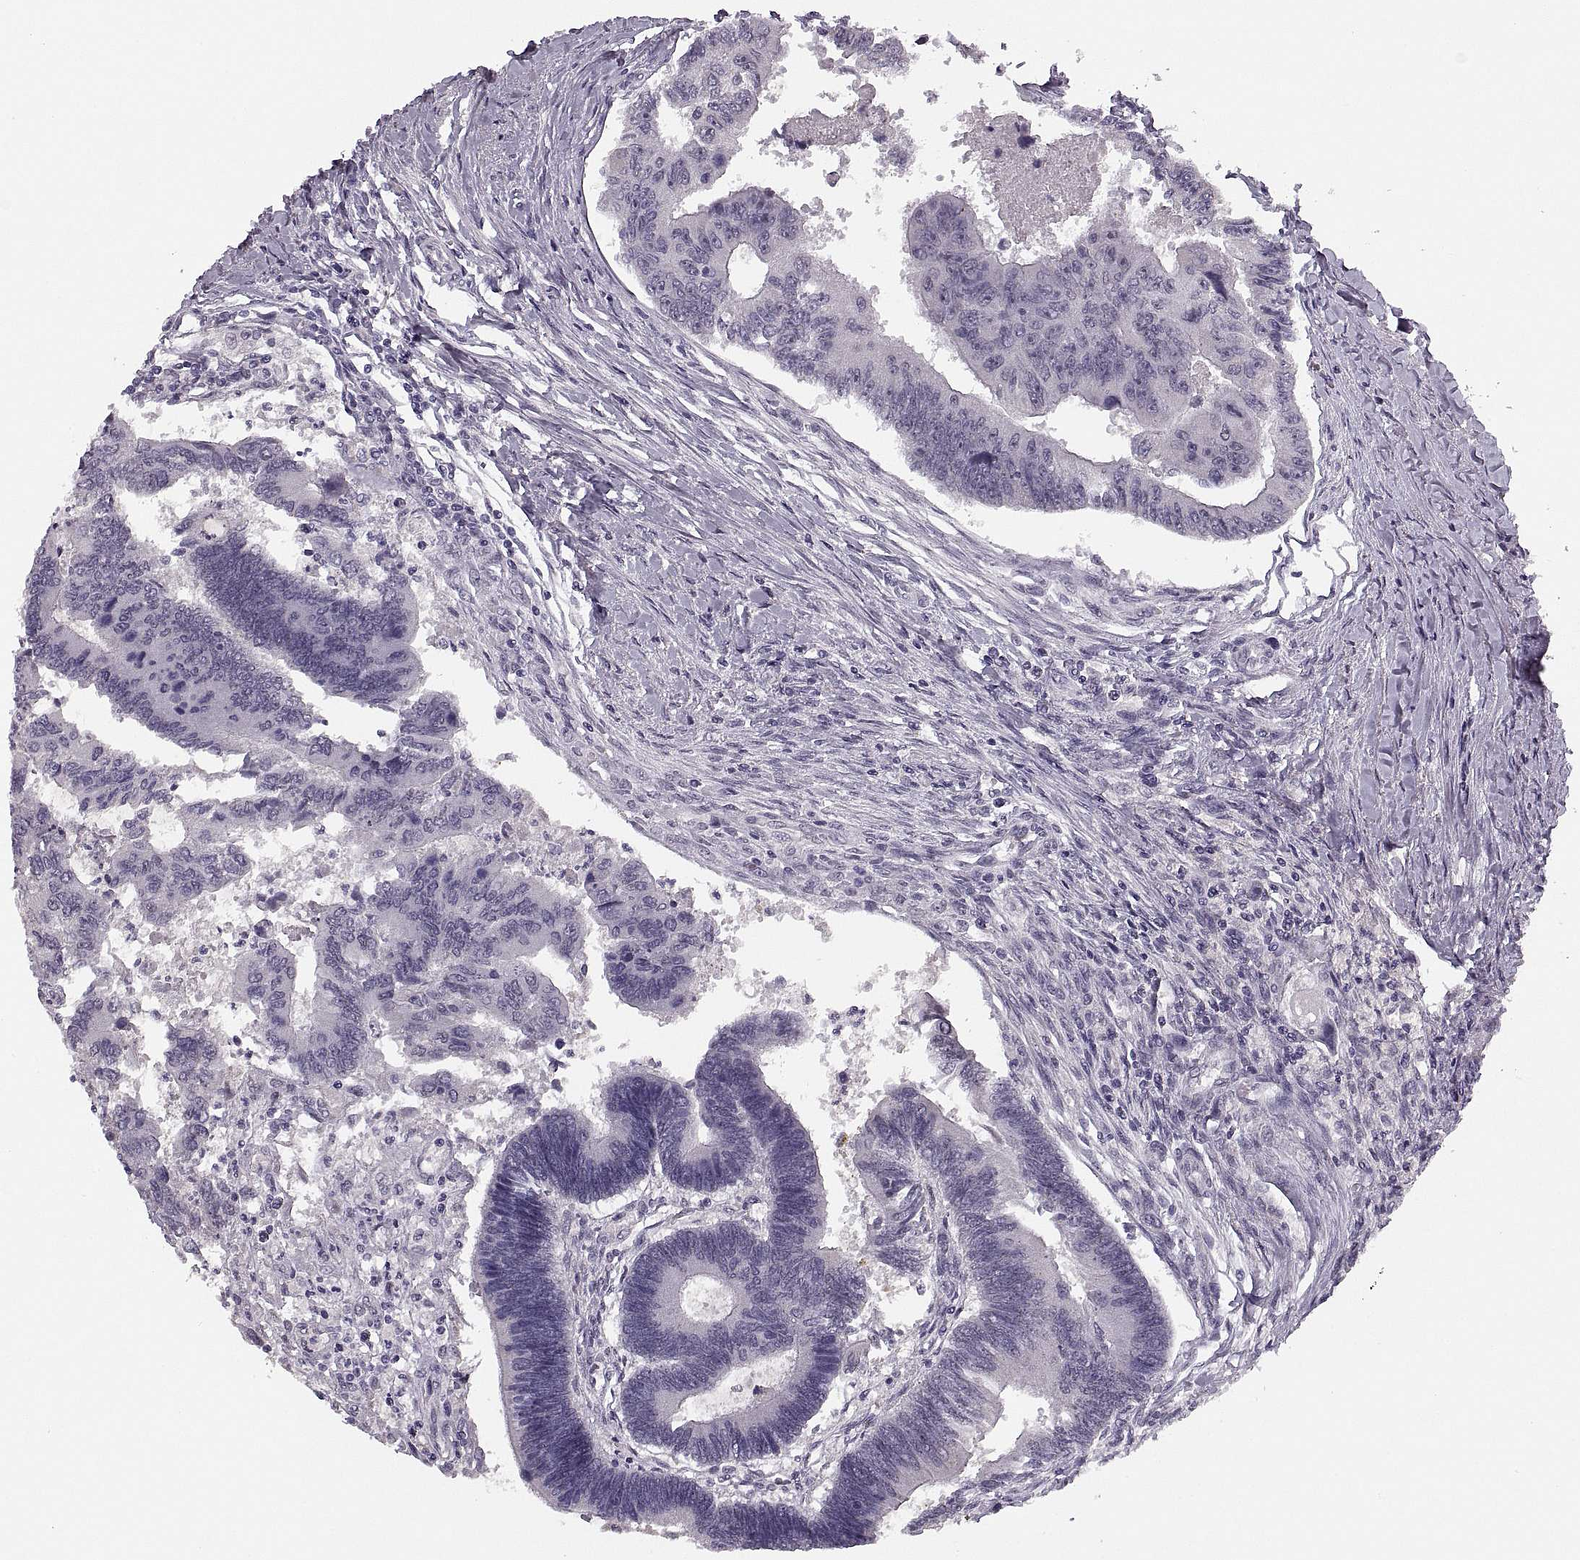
{"staining": {"intensity": "negative", "quantity": "none", "location": "none"}, "tissue": "colorectal cancer", "cell_type": "Tumor cells", "image_type": "cancer", "snomed": [{"axis": "morphology", "description": "Adenocarcinoma, NOS"}, {"axis": "topography", "description": "Colon"}], "caption": "An immunohistochemistry (IHC) photomicrograph of colorectal cancer is shown. There is no staining in tumor cells of colorectal cancer.", "gene": "PAGE5", "patient": {"sex": "female", "age": 67}}